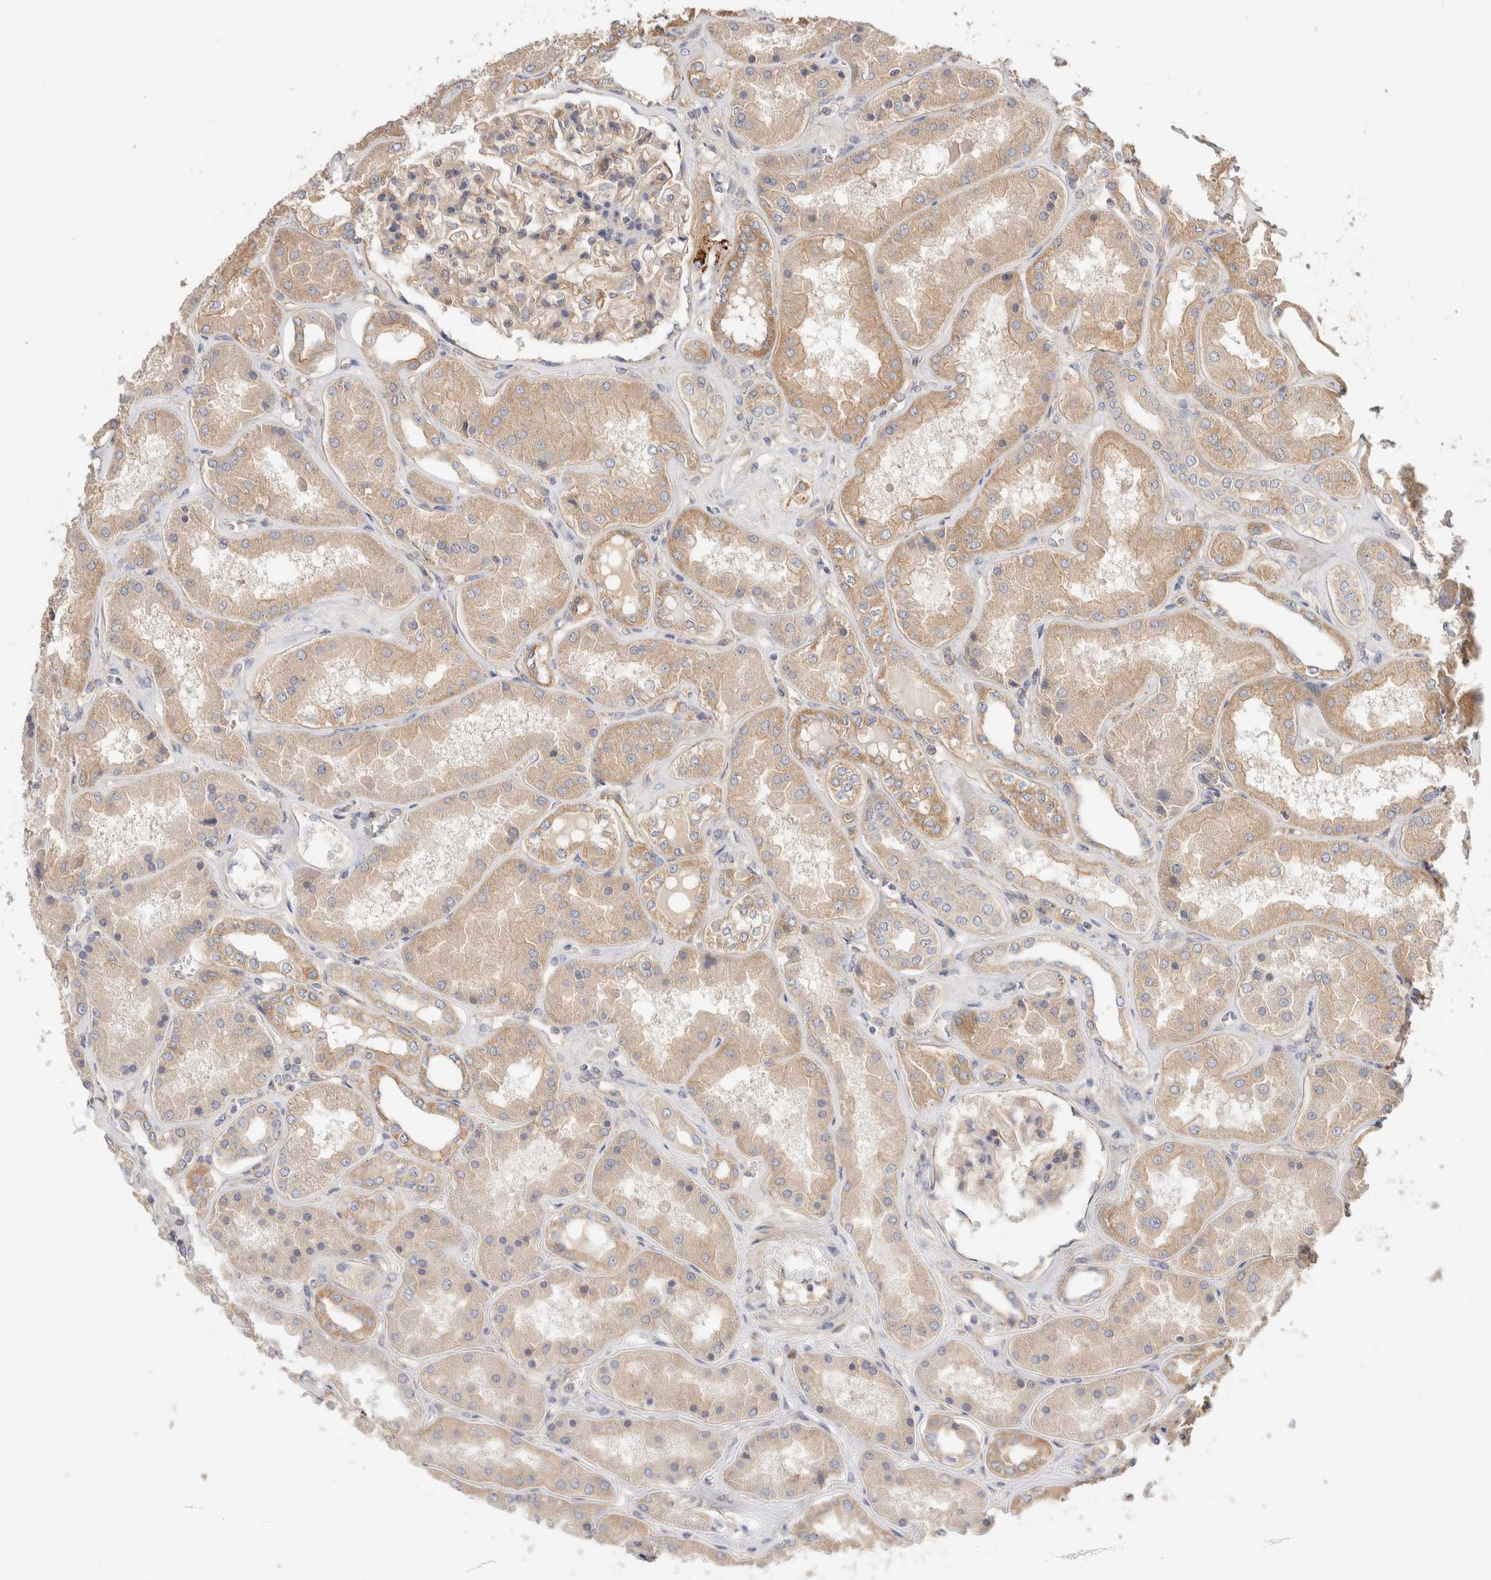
{"staining": {"intensity": "weak", "quantity": ">75%", "location": "cytoplasmic/membranous"}, "tissue": "kidney", "cell_type": "Cells in glomeruli", "image_type": "normal", "snomed": [{"axis": "morphology", "description": "Normal tissue, NOS"}, {"axis": "topography", "description": "Kidney"}], "caption": "Human kidney stained with a brown dye reveals weak cytoplasmic/membranous positive positivity in approximately >75% of cells in glomeruli.", "gene": "B3GNTL1", "patient": {"sex": "female", "age": 56}}